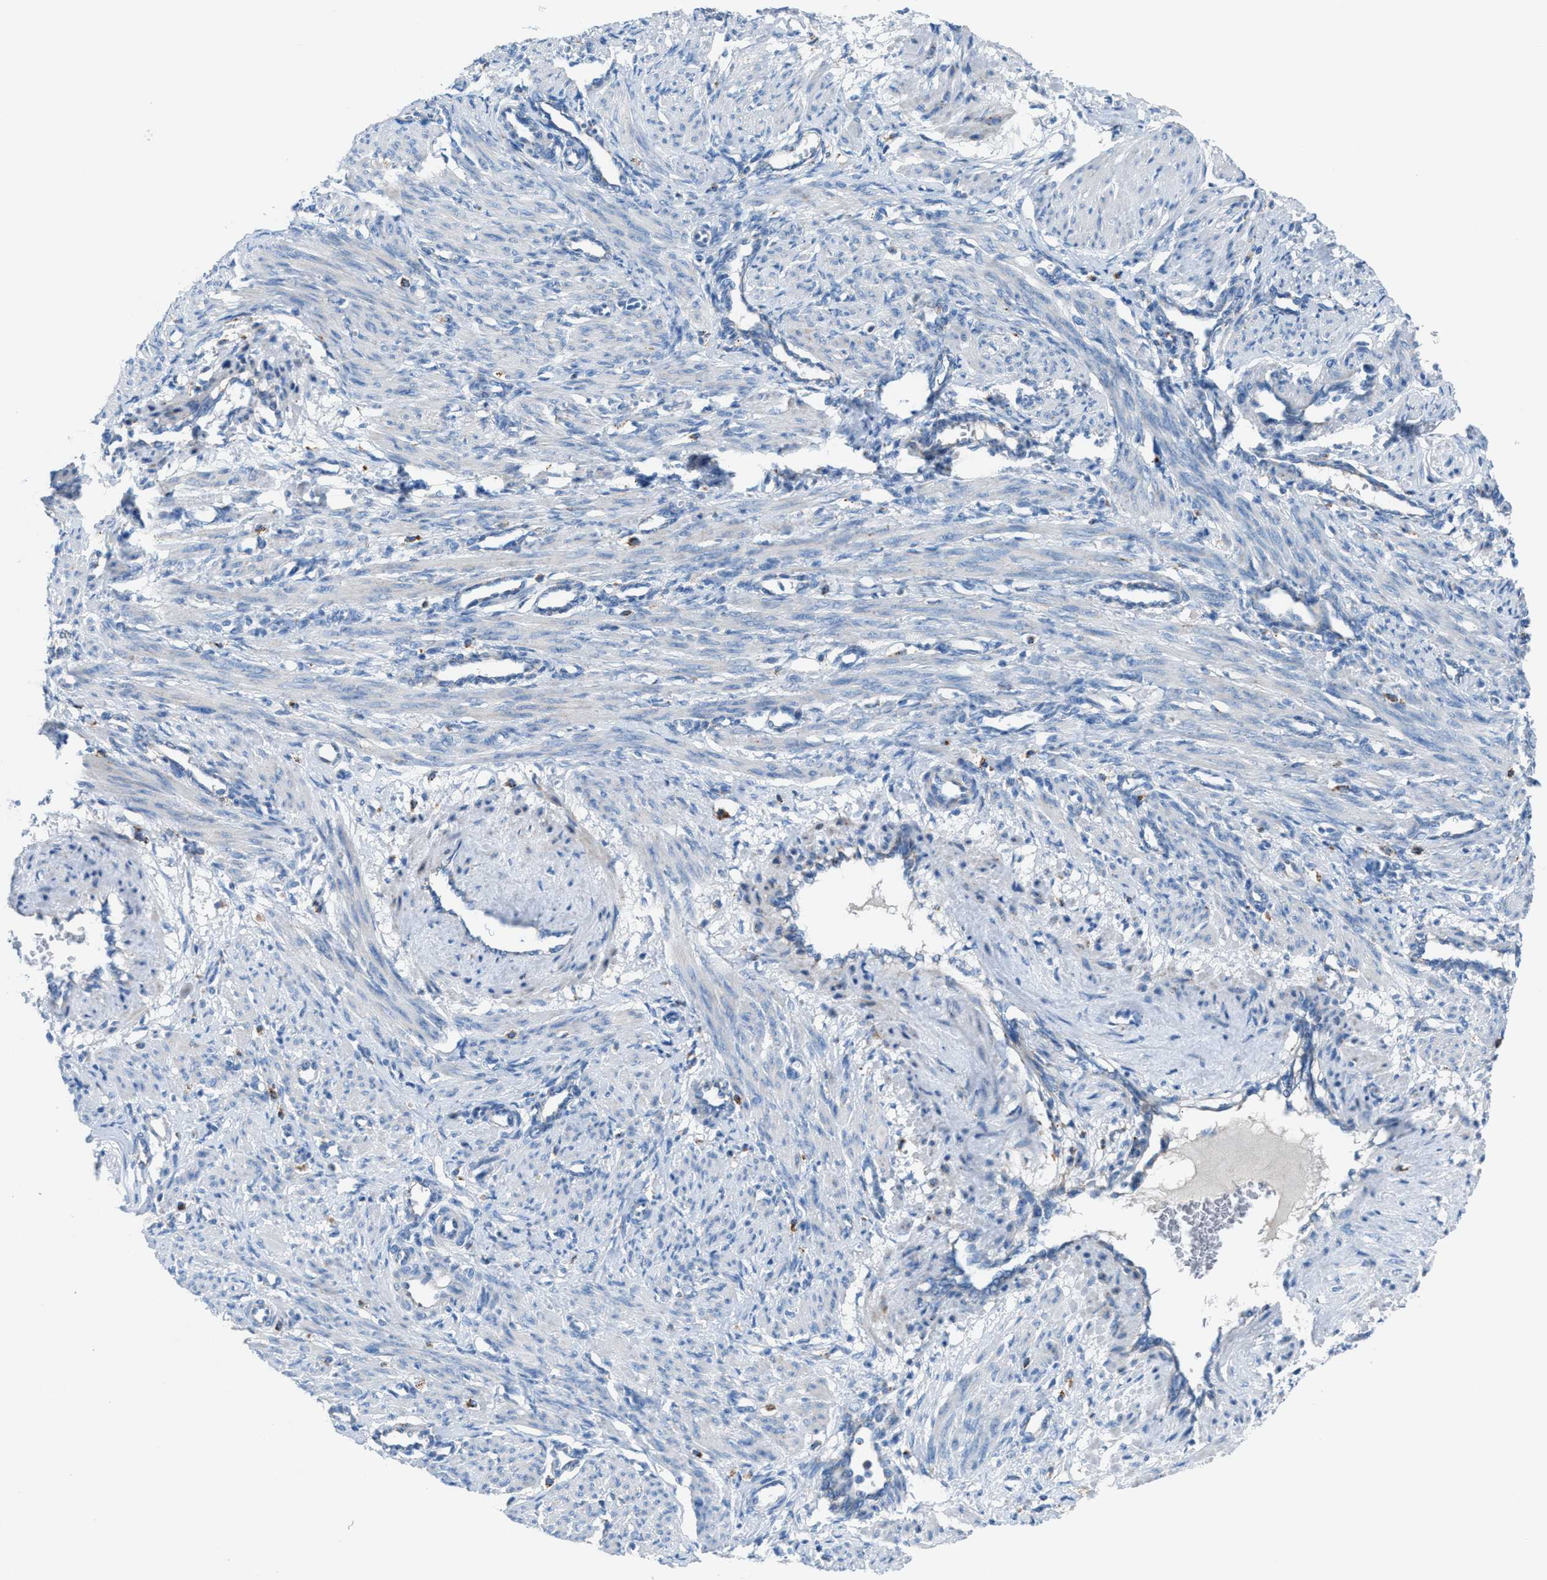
{"staining": {"intensity": "negative", "quantity": "none", "location": "none"}, "tissue": "smooth muscle", "cell_type": "Smooth muscle cells", "image_type": "normal", "snomed": [{"axis": "morphology", "description": "Normal tissue, NOS"}, {"axis": "topography", "description": "Endometrium"}], "caption": "An image of smooth muscle stained for a protein reveals no brown staining in smooth muscle cells. (DAB IHC with hematoxylin counter stain).", "gene": "CD1B", "patient": {"sex": "female", "age": 33}}